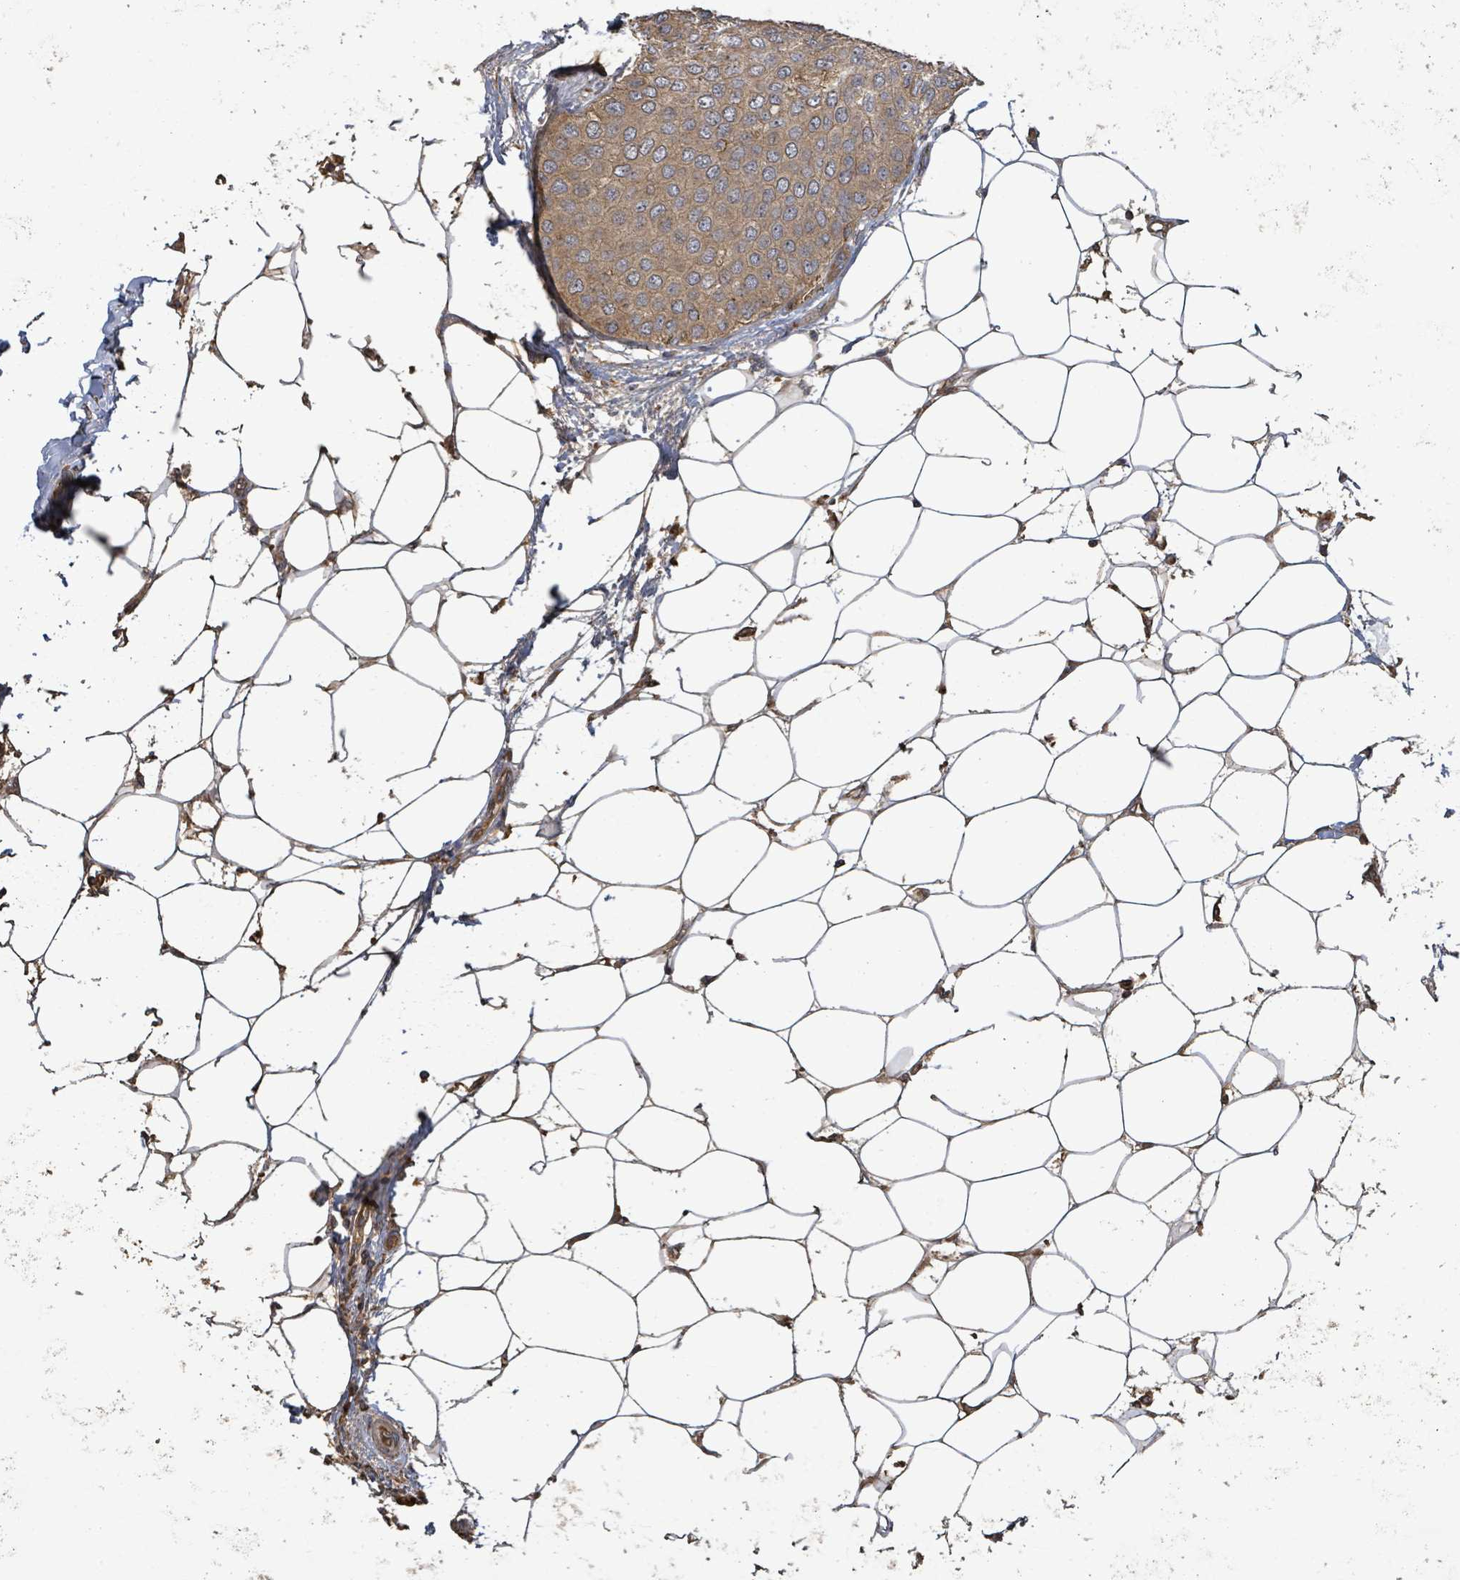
{"staining": {"intensity": "moderate", "quantity": ">75%", "location": "cytoplasmic/membranous"}, "tissue": "breast cancer", "cell_type": "Tumor cells", "image_type": "cancer", "snomed": [{"axis": "morphology", "description": "Duct carcinoma"}, {"axis": "topography", "description": "Breast"}], "caption": "Tumor cells demonstrate moderate cytoplasmic/membranous expression in about >75% of cells in breast cancer.", "gene": "STARD4", "patient": {"sex": "female", "age": 72}}